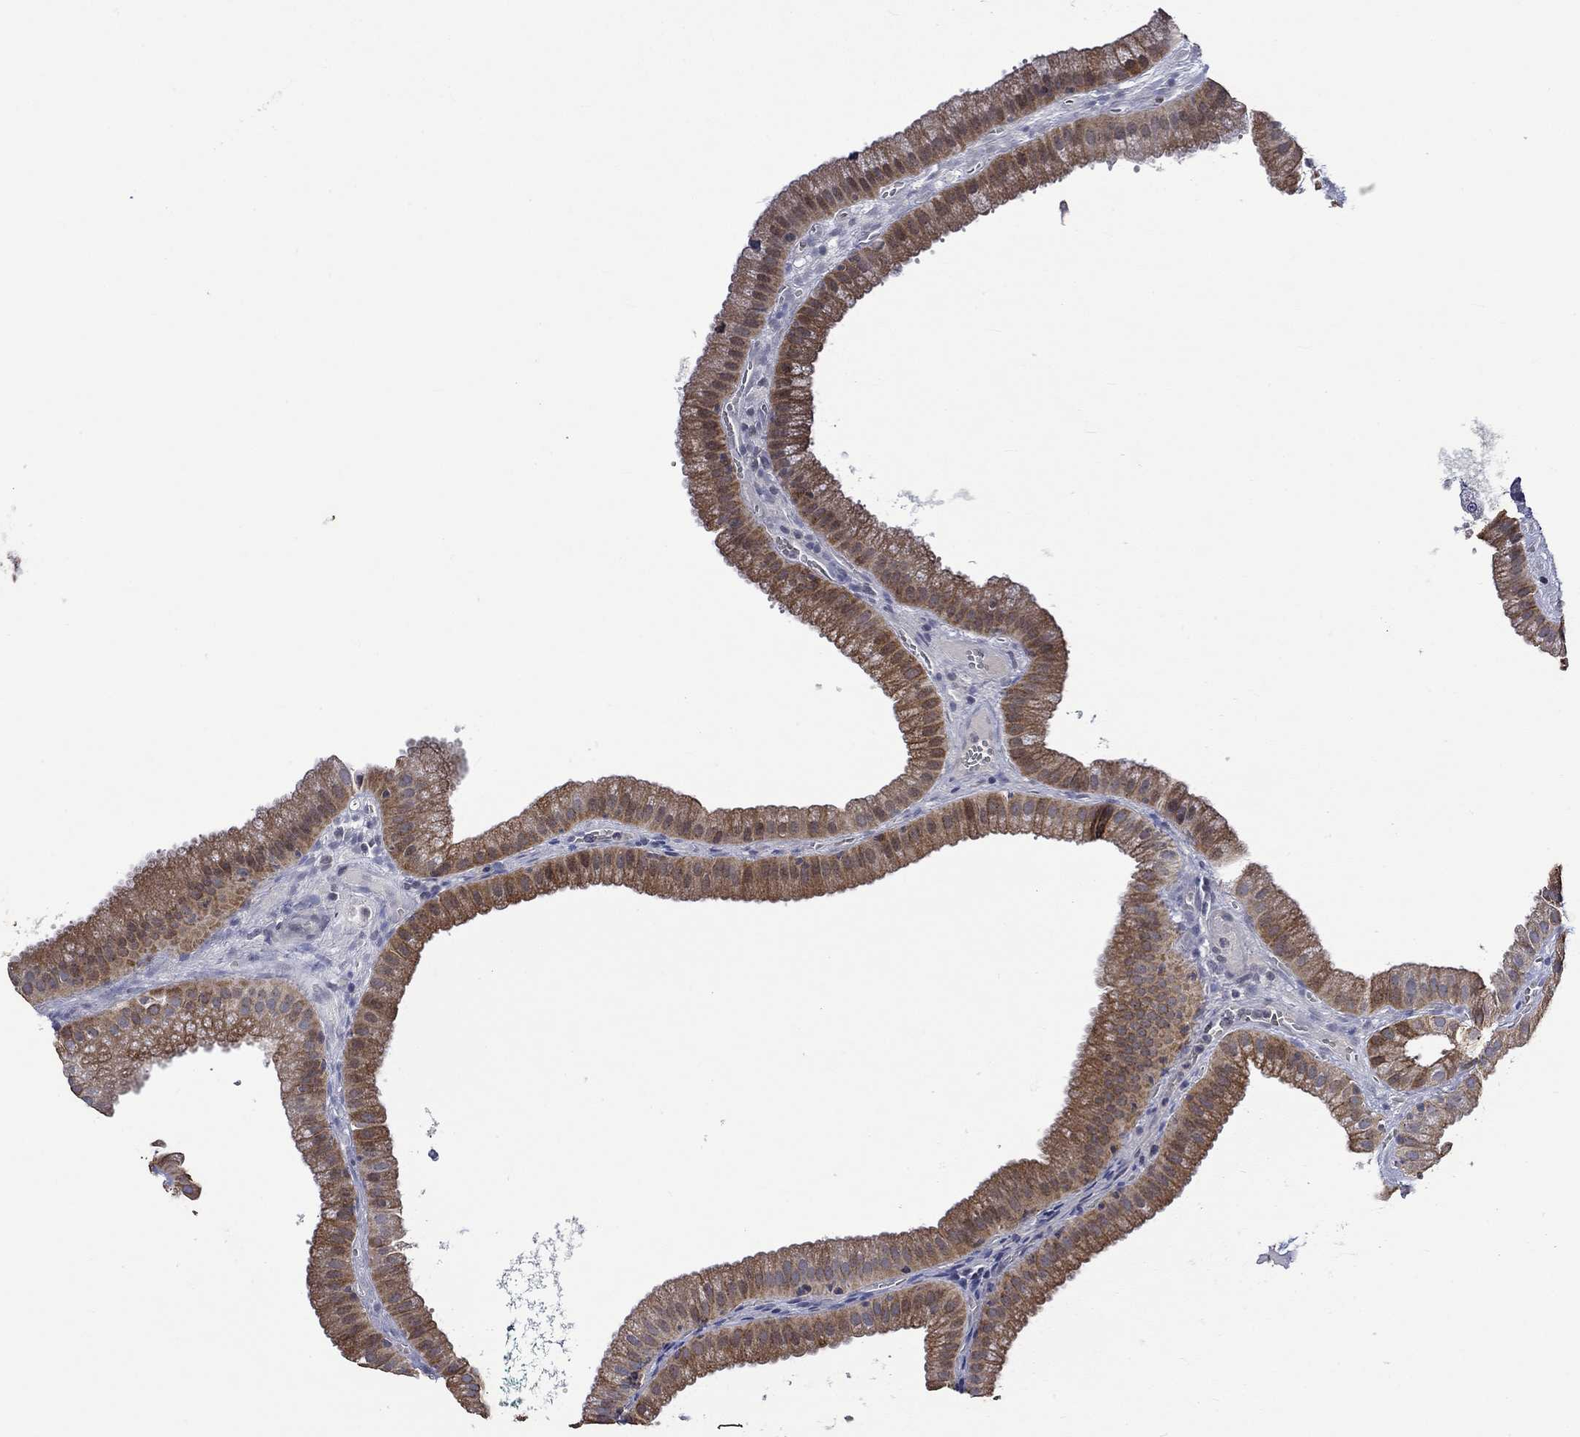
{"staining": {"intensity": "strong", "quantity": "25%-75%", "location": "cytoplasmic/membranous"}, "tissue": "gallbladder", "cell_type": "Glandular cells", "image_type": "normal", "snomed": [{"axis": "morphology", "description": "Normal tissue, NOS"}, {"axis": "topography", "description": "Gallbladder"}], "caption": "High-power microscopy captured an immunohistochemistry (IHC) image of benign gallbladder, revealing strong cytoplasmic/membranous expression in about 25%-75% of glandular cells.", "gene": "DDX3Y", "patient": {"sex": "male", "age": 67}}